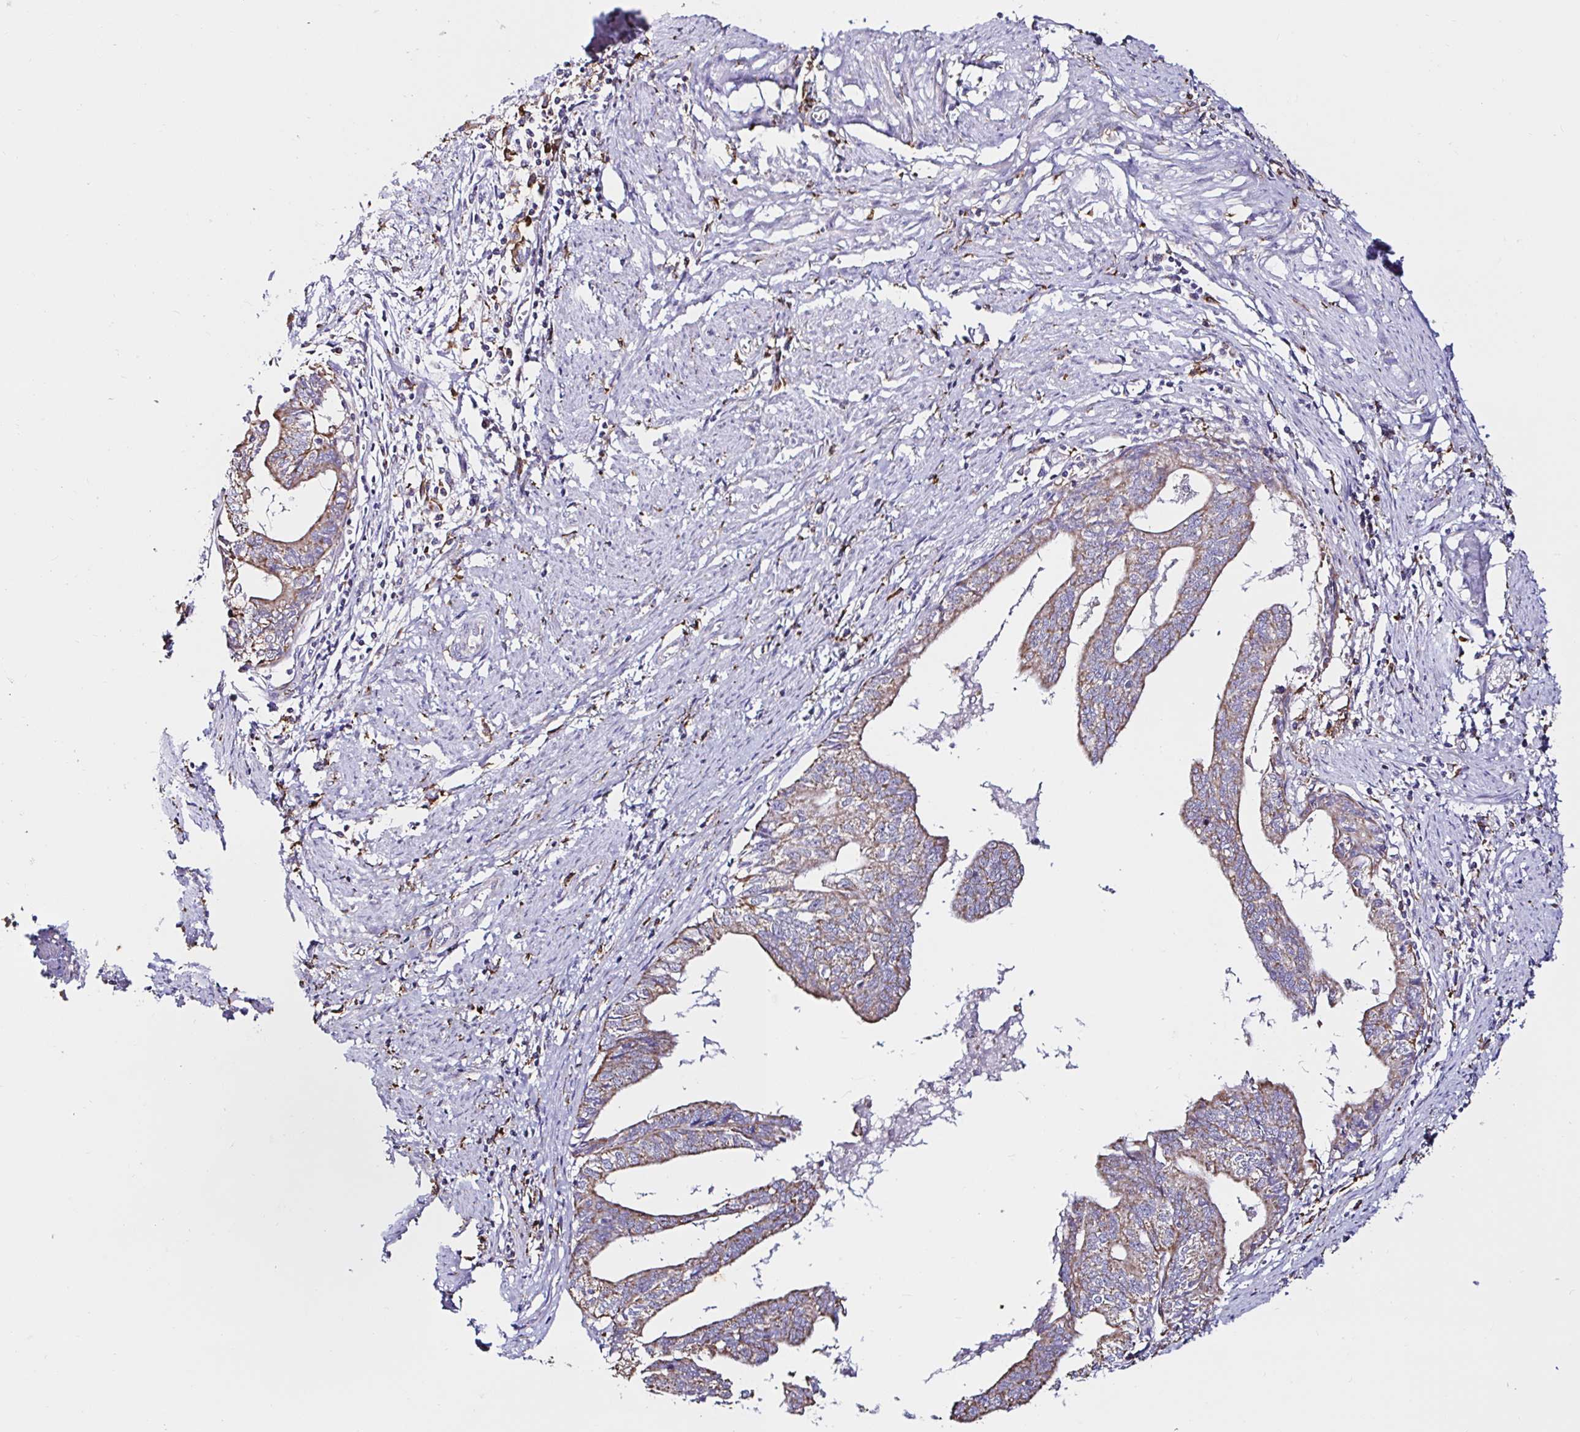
{"staining": {"intensity": "moderate", "quantity": "25%-75%", "location": "cytoplasmic/membranous"}, "tissue": "endometrial cancer", "cell_type": "Tumor cells", "image_type": "cancer", "snomed": [{"axis": "morphology", "description": "Adenocarcinoma, NOS"}, {"axis": "topography", "description": "Endometrium"}], "caption": "IHC (DAB (3,3'-diaminobenzidine)) staining of endometrial adenocarcinoma displays moderate cytoplasmic/membranous protein positivity in about 25%-75% of tumor cells.", "gene": "MSR1", "patient": {"sex": "female", "age": 65}}